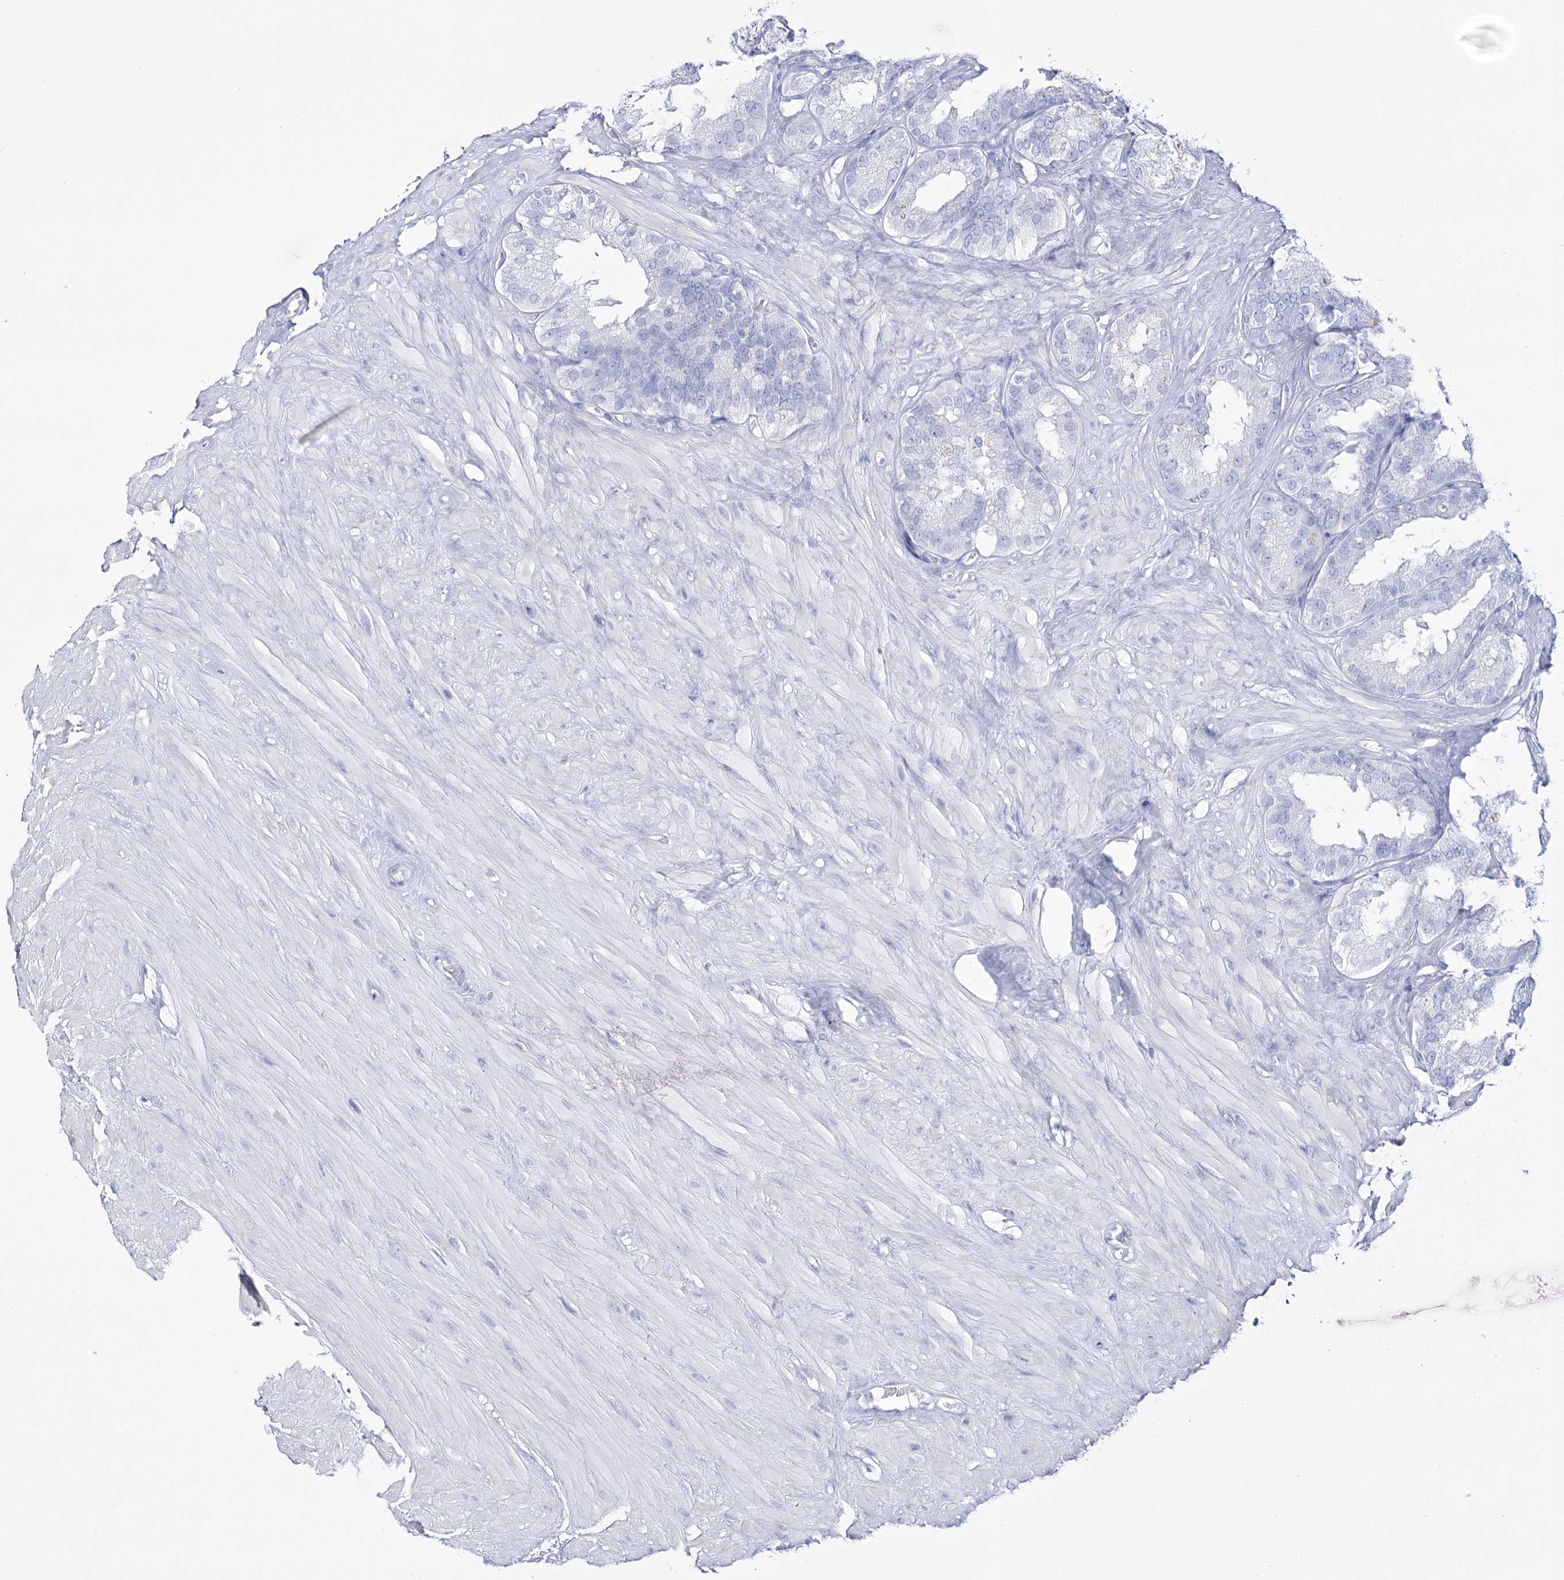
{"staining": {"intensity": "negative", "quantity": "none", "location": "none"}, "tissue": "seminal vesicle", "cell_type": "Glandular cells", "image_type": "normal", "snomed": [{"axis": "morphology", "description": "Normal tissue, NOS"}, {"axis": "topography", "description": "Seminal veicle"}], "caption": "Immunohistochemistry of unremarkable human seminal vesicle shows no staining in glandular cells.", "gene": "RNF186", "patient": {"sex": "male", "age": 80}}